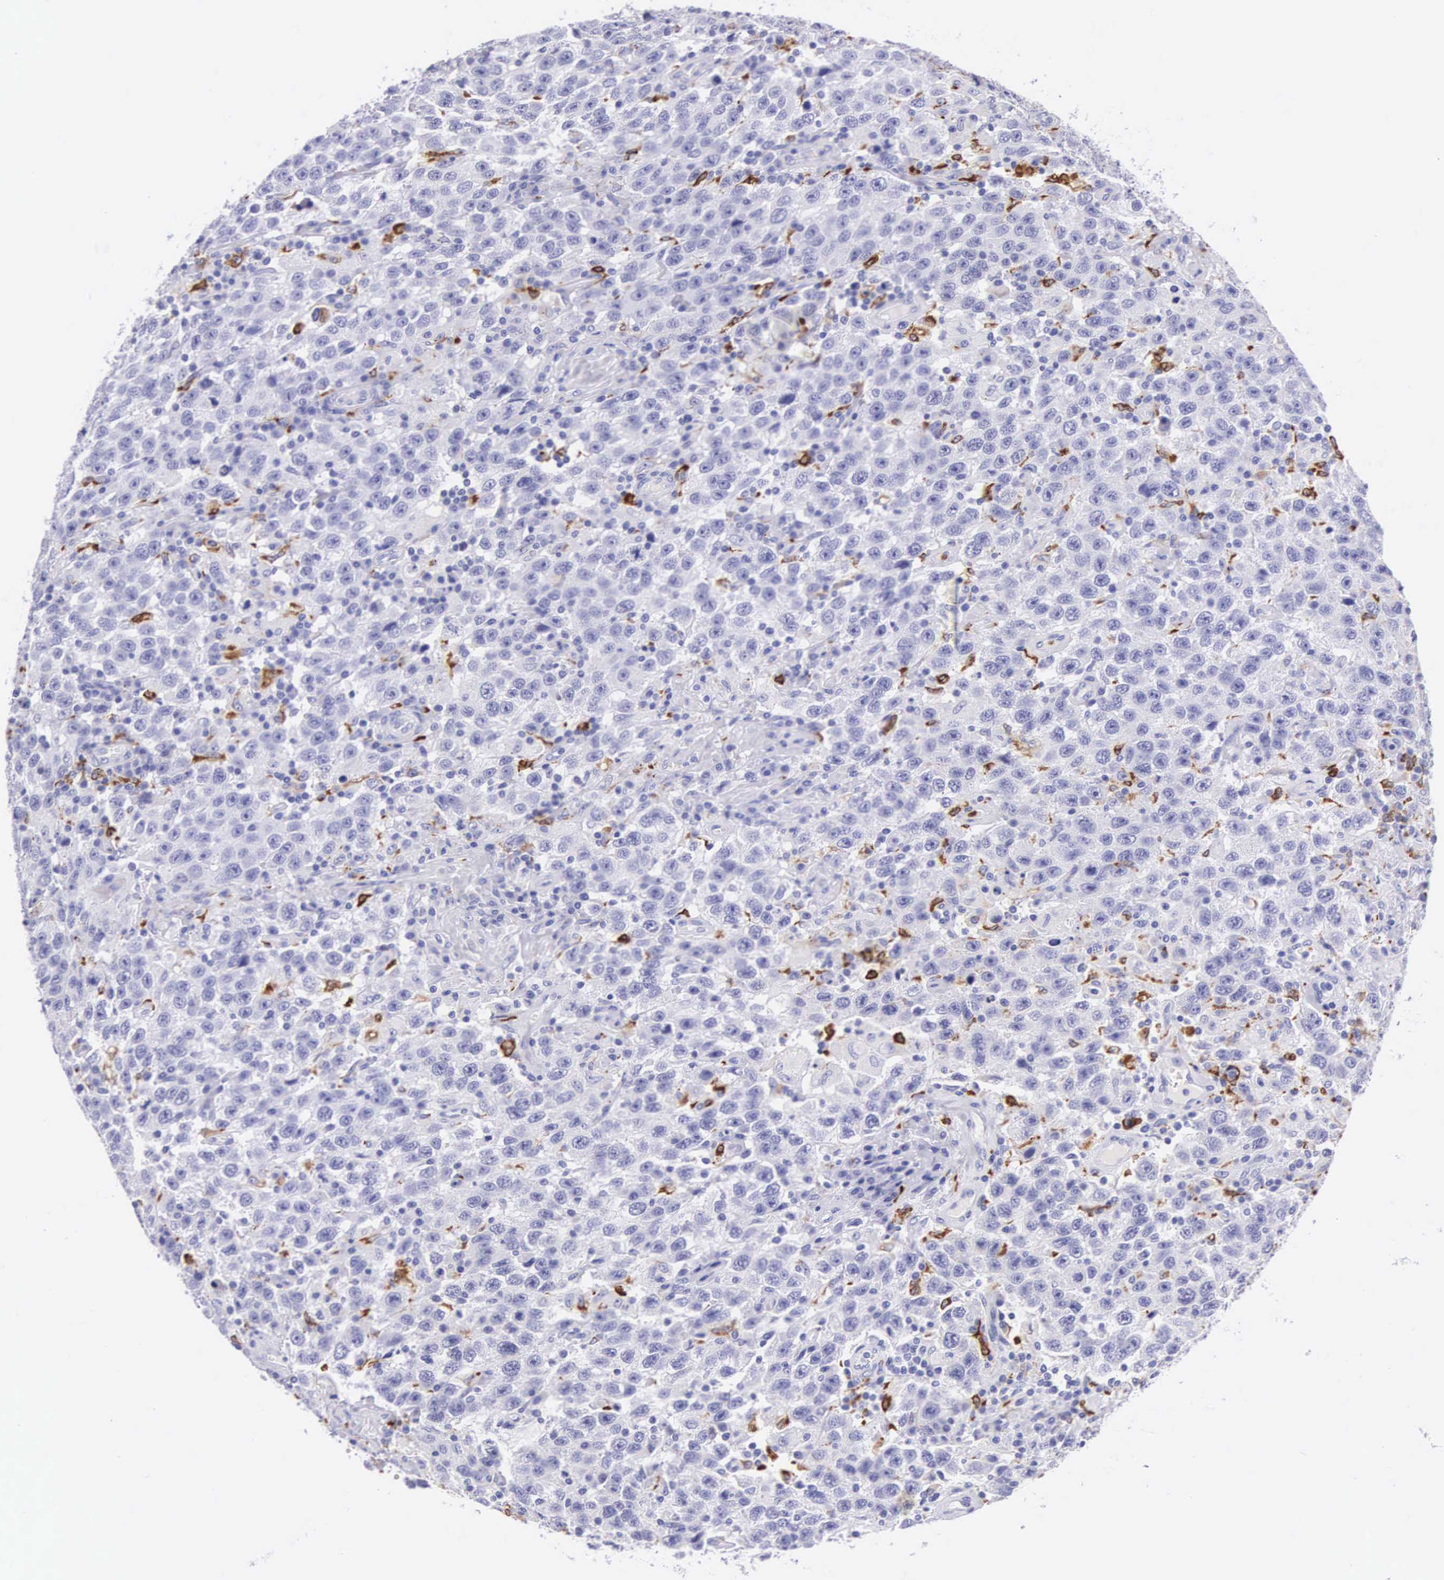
{"staining": {"intensity": "negative", "quantity": "none", "location": "none"}, "tissue": "testis cancer", "cell_type": "Tumor cells", "image_type": "cancer", "snomed": [{"axis": "morphology", "description": "Seminoma, NOS"}, {"axis": "topography", "description": "Testis"}], "caption": "There is no significant staining in tumor cells of testis seminoma. Nuclei are stained in blue.", "gene": "FCN1", "patient": {"sex": "male", "age": 41}}